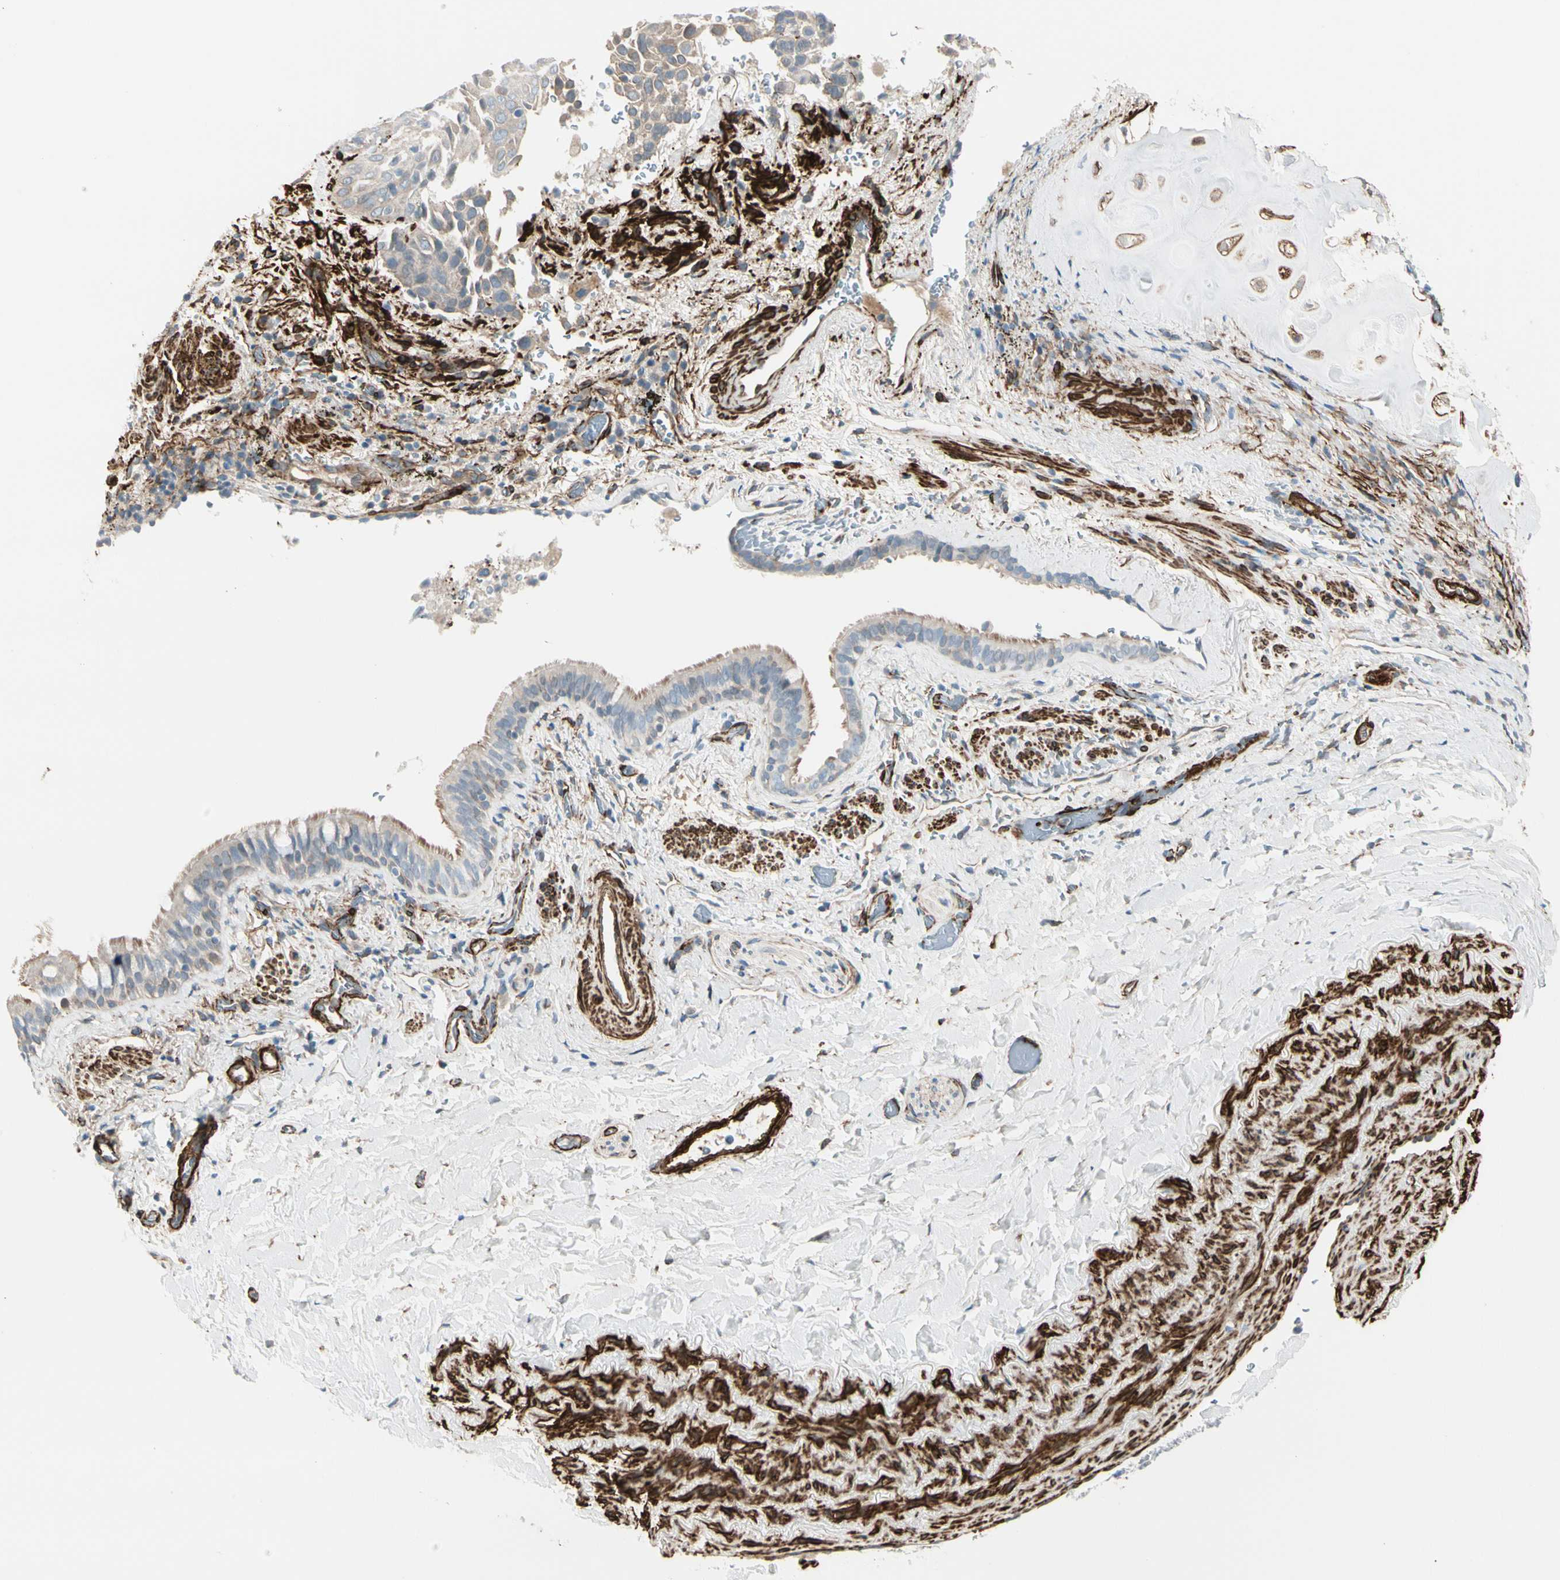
{"staining": {"intensity": "weak", "quantity": "<25%", "location": "cytoplasmic/membranous"}, "tissue": "lung cancer", "cell_type": "Tumor cells", "image_type": "cancer", "snomed": [{"axis": "morphology", "description": "Squamous cell carcinoma, NOS"}, {"axis": "topography", "description": "Lung"}], "caption": "Tumor cells show no significant protein expression in lung cancer (squamous cell carcinoma).", "gene": "CALD1", "patient": {"sex": "male", "age": 54}}